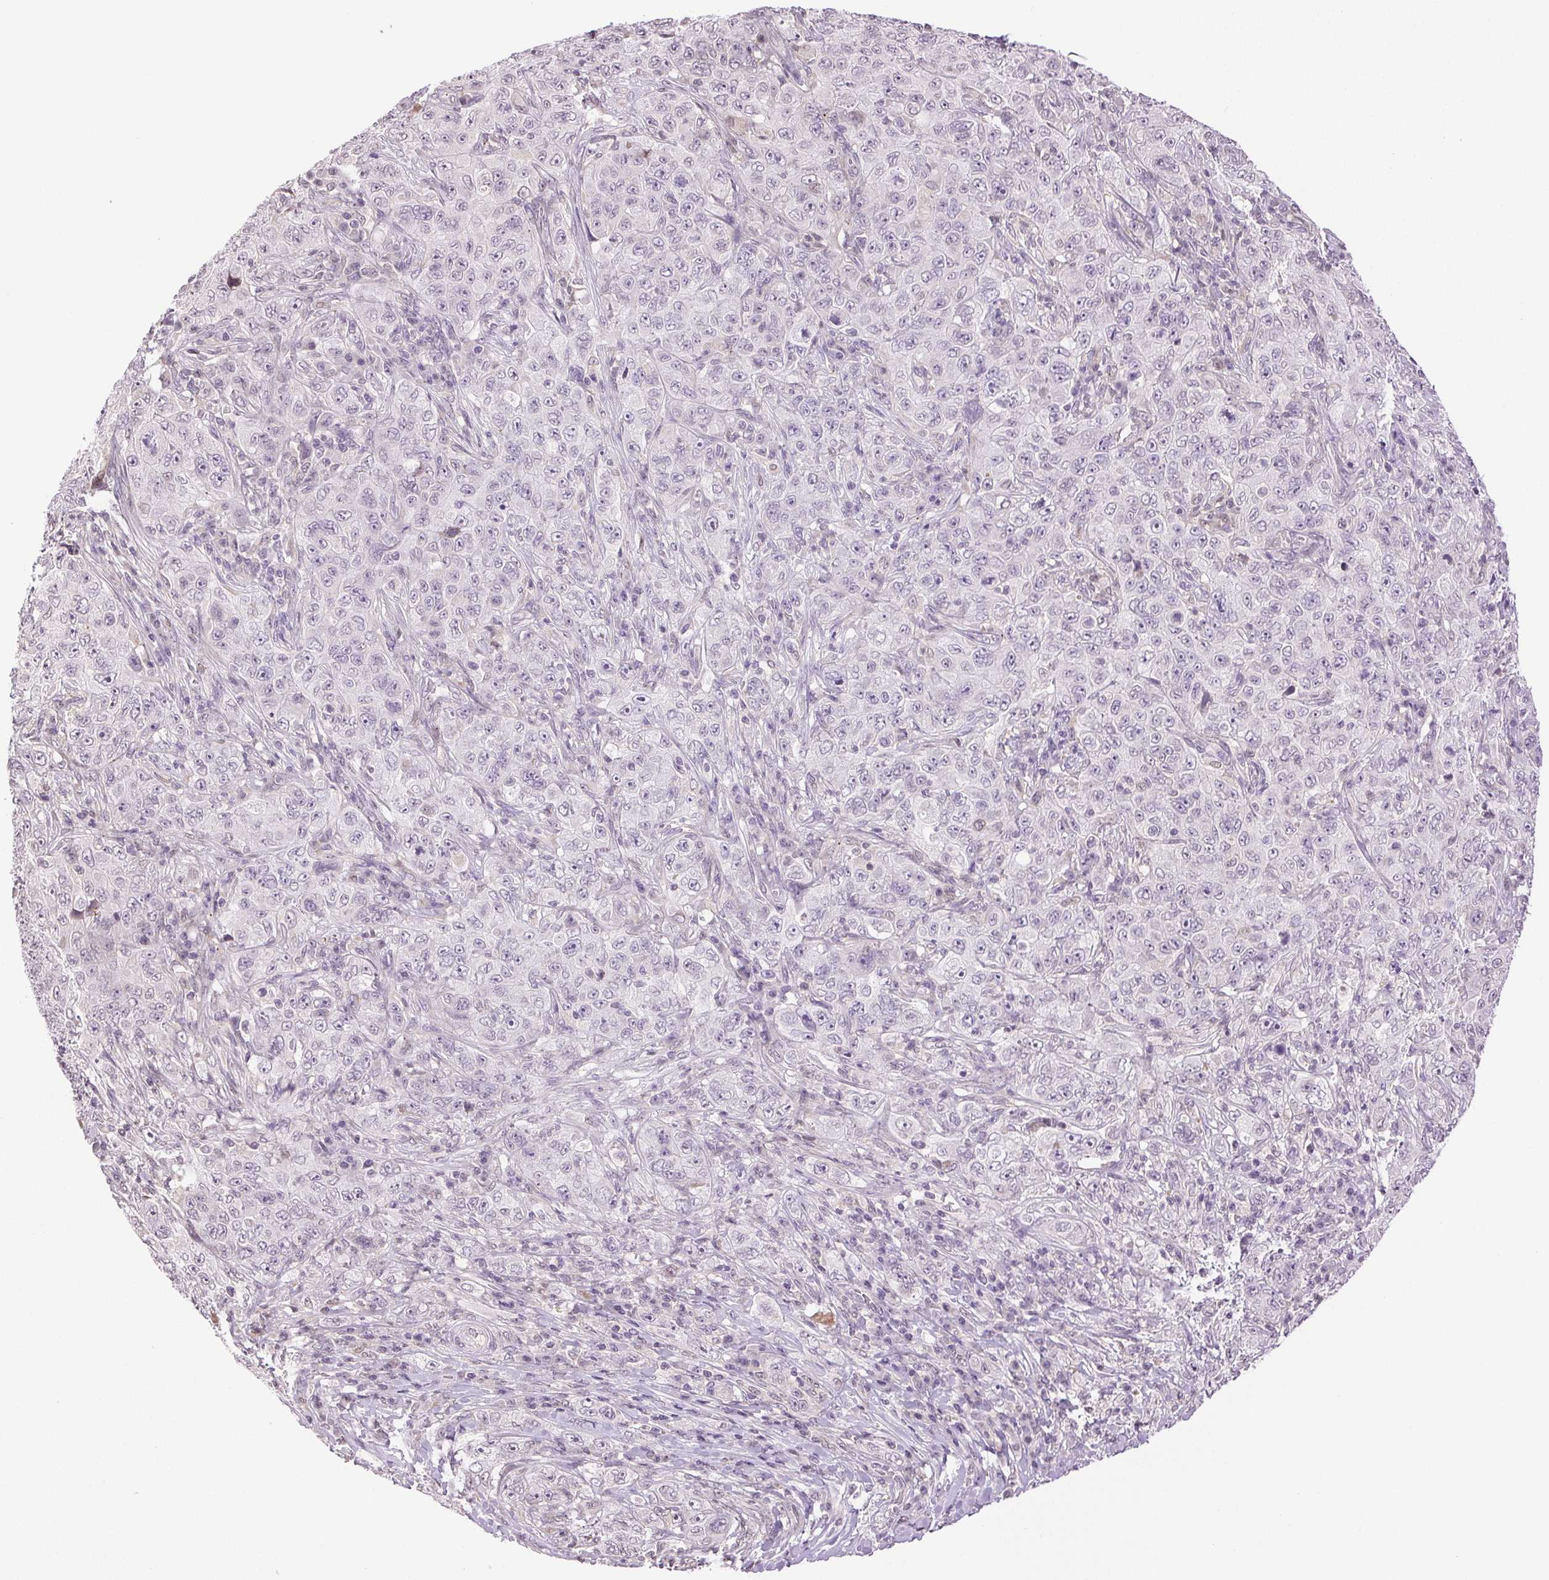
{"staining": {"intensity": "negative", "quantity": "none", "location": "none"}, "tissue": "pancreatic cancer", "cell_type": "Tumor cells", "image_type": "cancer", "snomed": [{"axis": "morphology", "description": "Adenocarcinoma, NOS"}, {"axis": "topography", "description": "Pancreas"}], "caption": "An immunohistochemistry (IHC) image of pancreatic cancer is shown. There is no staining in tumor cells of pancreatic cancer.", "gene": "TNNT3", "patient": {"sex": "male", "age": 68}}